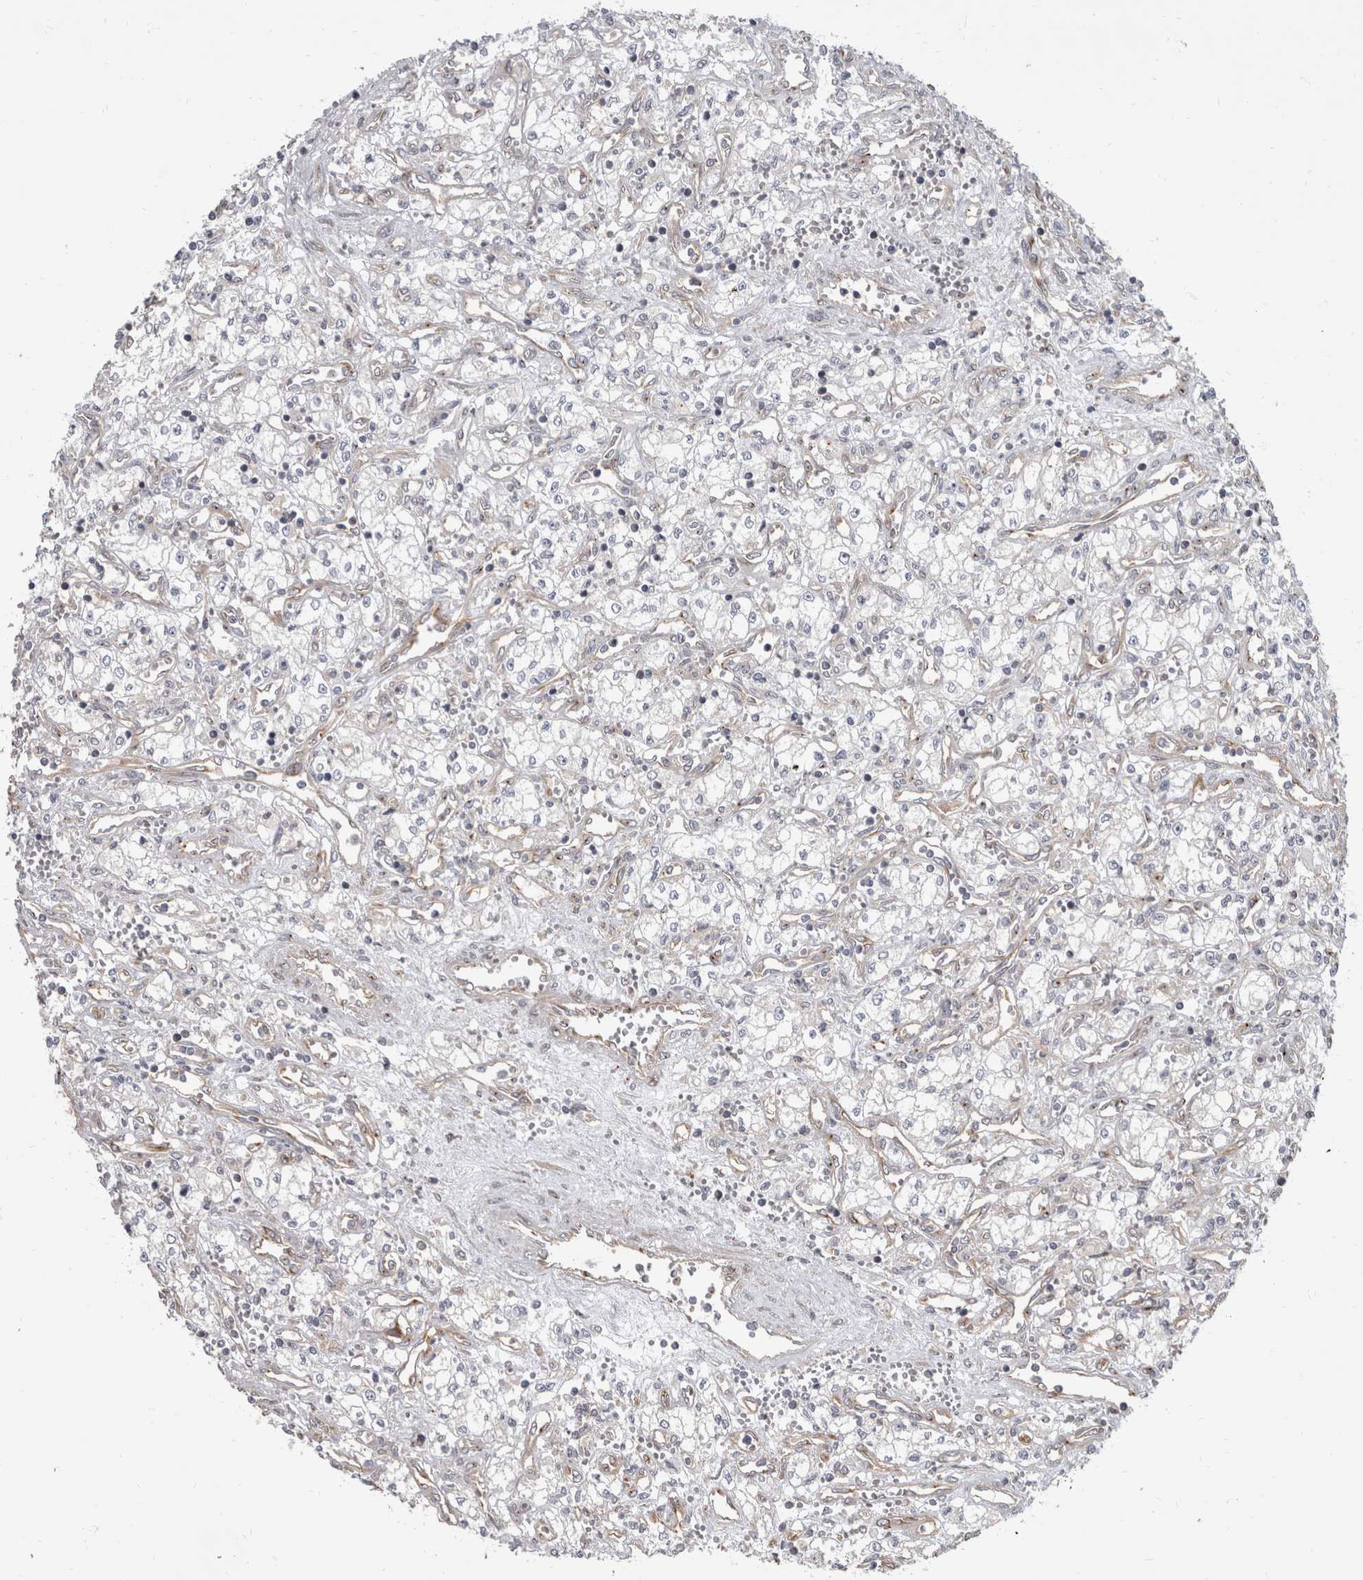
{"staining": {"intensity": "negative", "quantity": "none", "location": "none"}, "tissue": "renal cancer", "cell_type": "Tumor cells", "image_type": "cancer", "snomed": [{"axis": "morphology", "description": "Adenocarcinoma, NOS"}, {"axis": "topography", "description": "Kidney"}], "caption": "Photomicrograph shows no significant protein staining in tumor cells of adenocarcinoma (renal).", "gene": "HOOK3", "patient": {"sex": "male", "age": 59}}